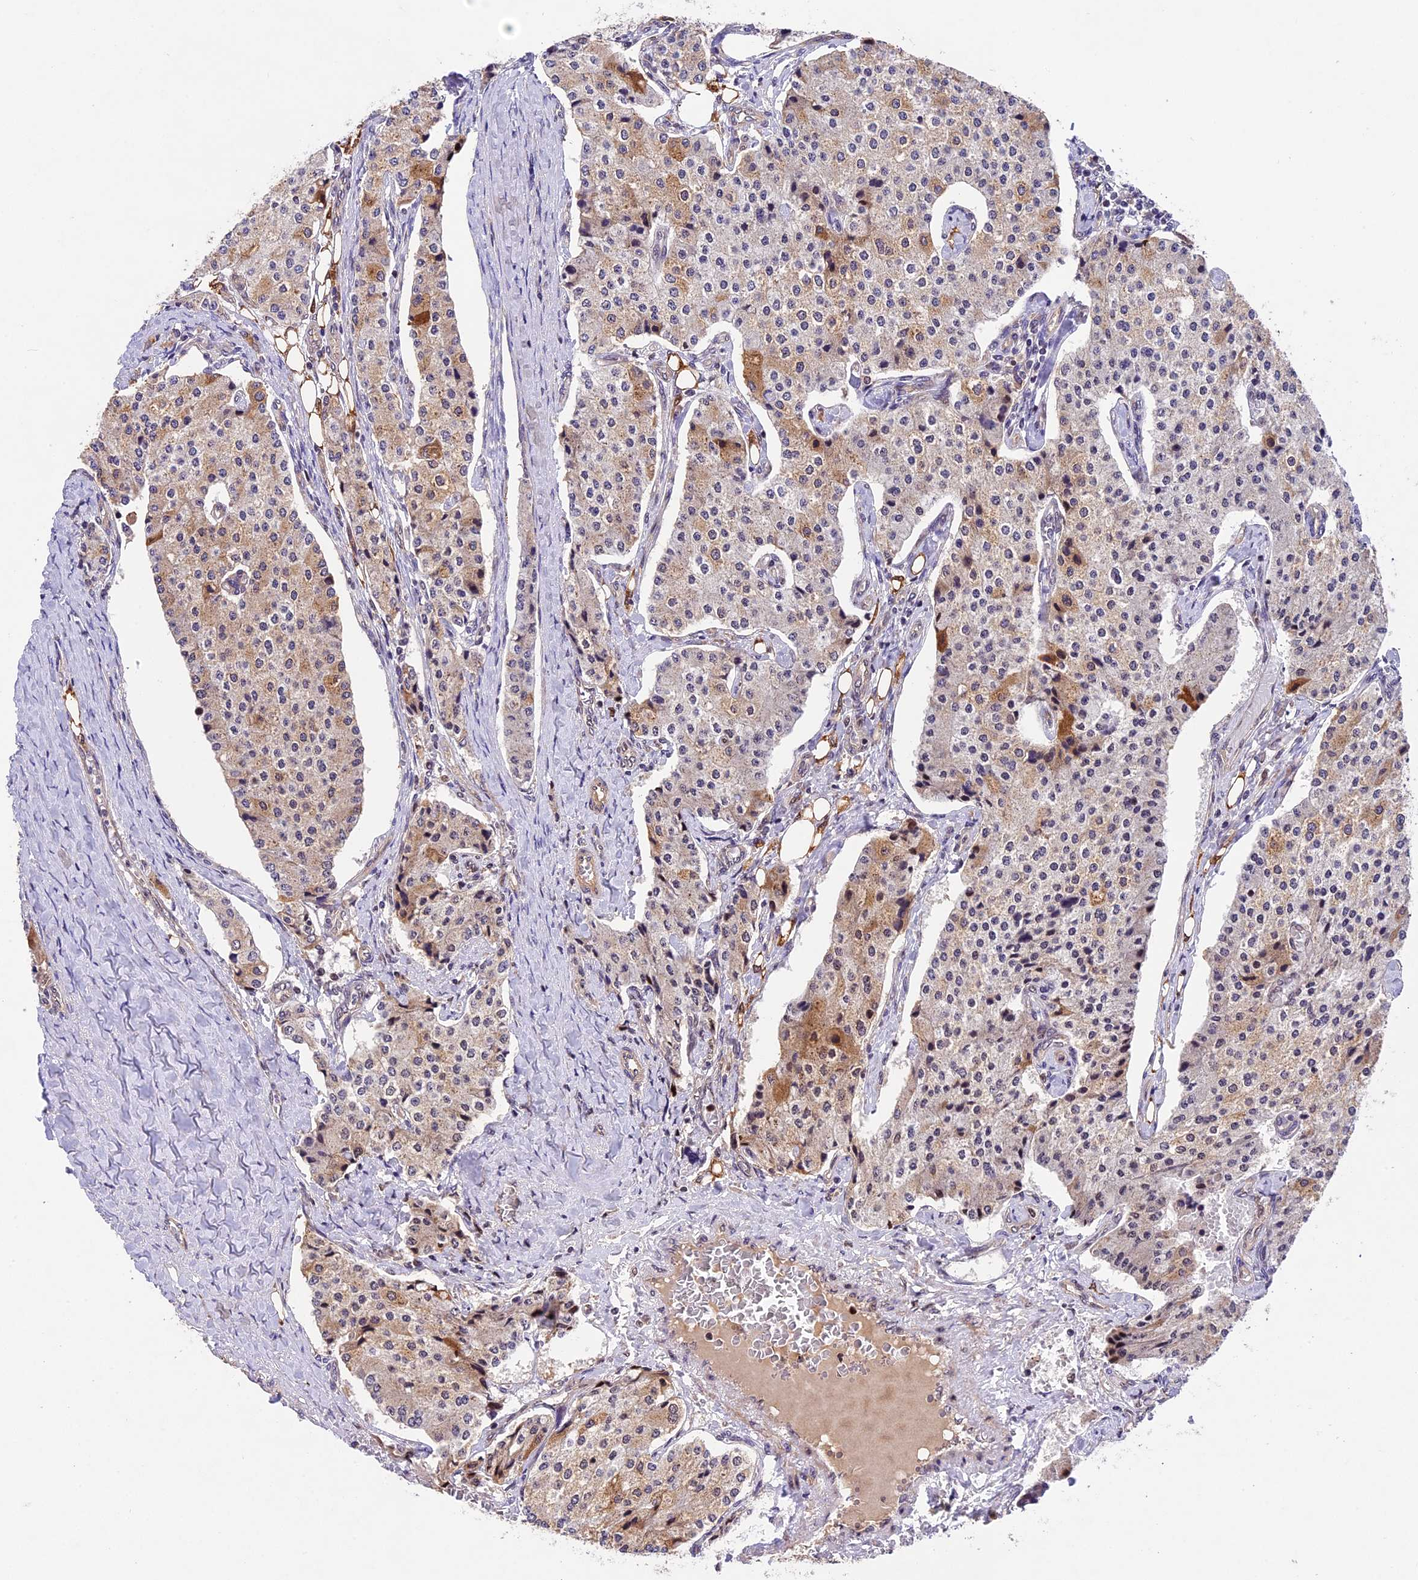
{"staining": {"intensity": "moderate", "quantity": "<25%", "location": "cytoplasmic/membranous"}, "tissue": "carcinoid", "cell_type": "Tumor cells", "image_type": "cancer", "snomed": [{"axis": "morphology", "description": "Carcinoid, malignant, NOS"}, {"axis": "topography", "description": "Colon"}], "caption": "Immunohistochemical staining of malignant carcinoid demonstrates moderate cytoplasmic/membranous protein staining in approximately <25% of tumor cells.", "gene": "CCSER1", "patient": {"sex": "female", "age": 52}}